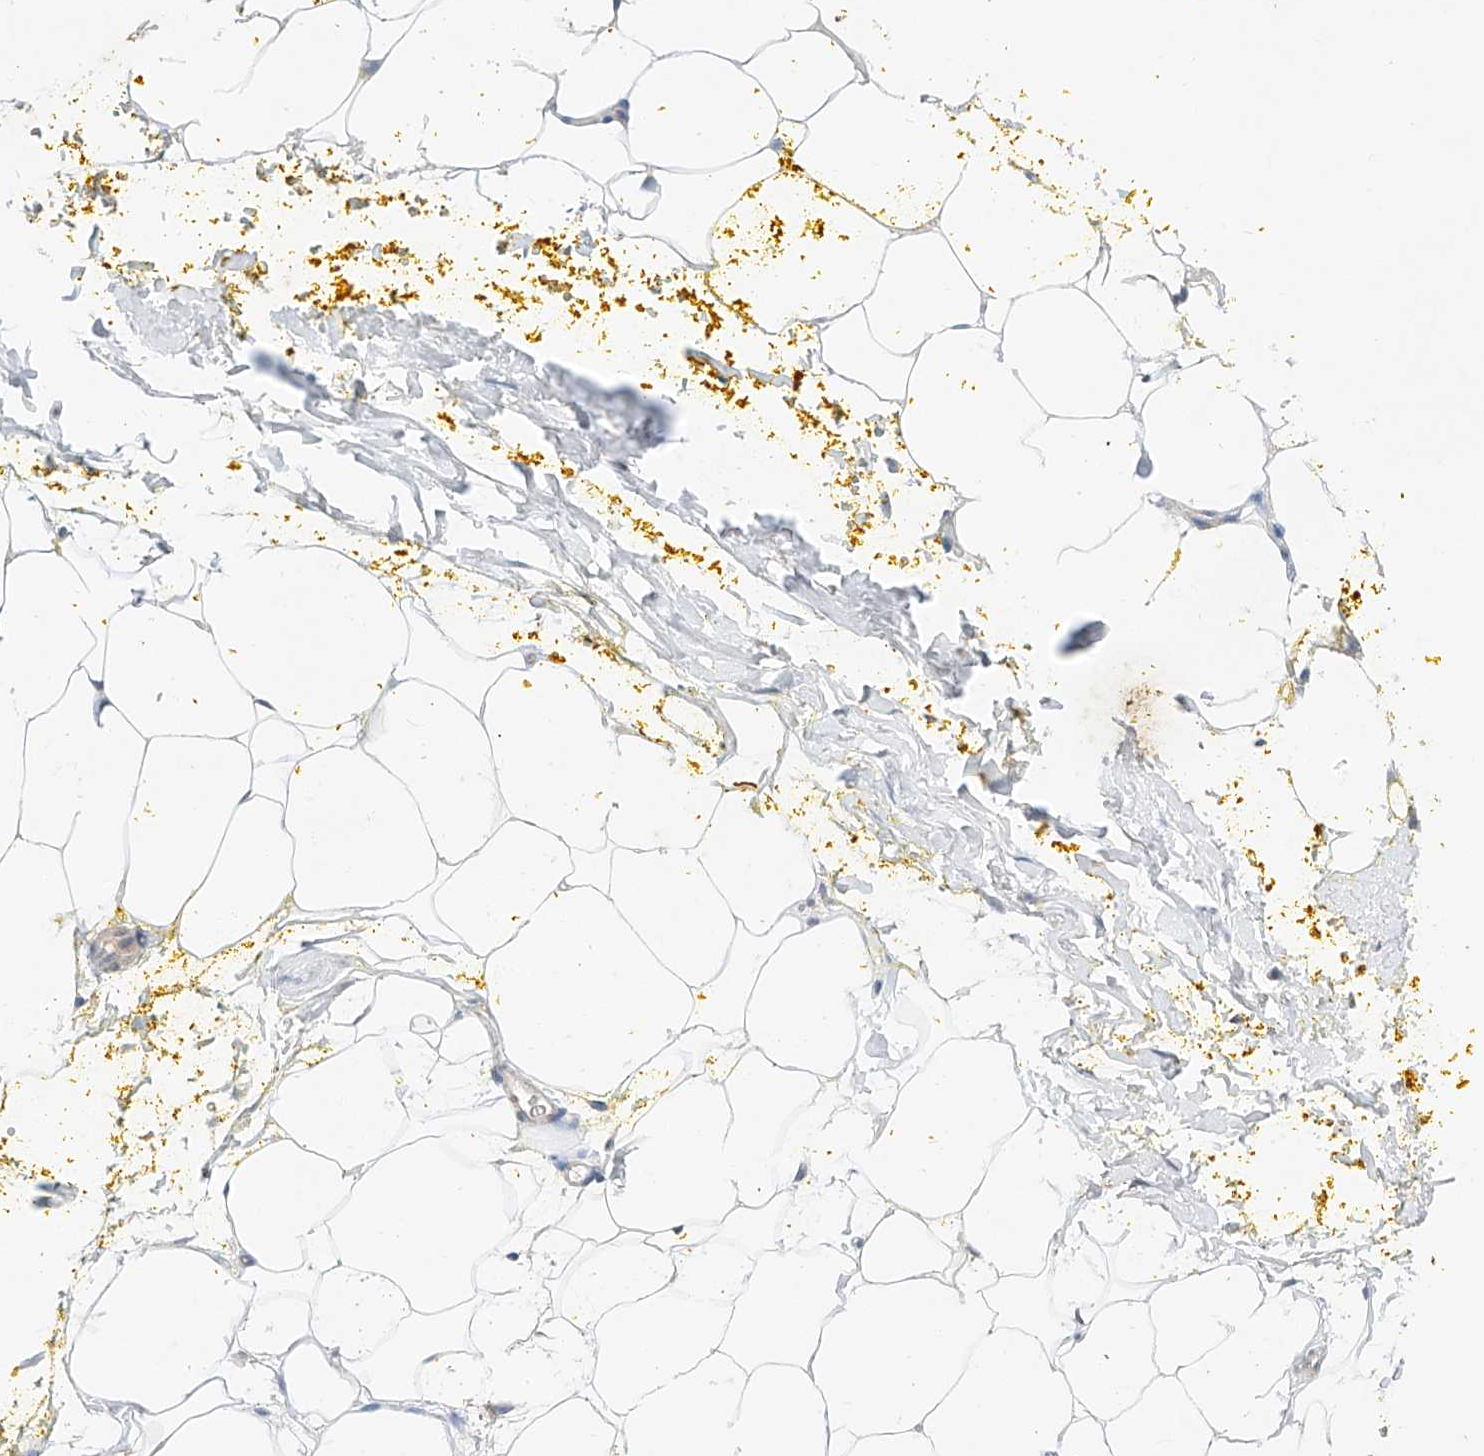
{"staining": {"intensity": "negative", "quantity": "none", "location": "none"}, "tissue": "adipose tissue", "cell_type": "Adipocytes", "image_type": "normal", "snomed": [{"axis": "morphology", "description": "Normal tissue, NOS"}, {"axis": "morphology", "description": "Adenocarcinoma, Low grade"}, {"axis": "topography", "description": "Prostate"}, {"axis": "topography", "description": "Peripheral nerve tissue"}], "caption": "Immunohistochemical staining of normal human adipose tissue reveals no significant staining in adipocytes.", "gene": "CTDP1", "patient": {"sex": "male", "age": 63}}